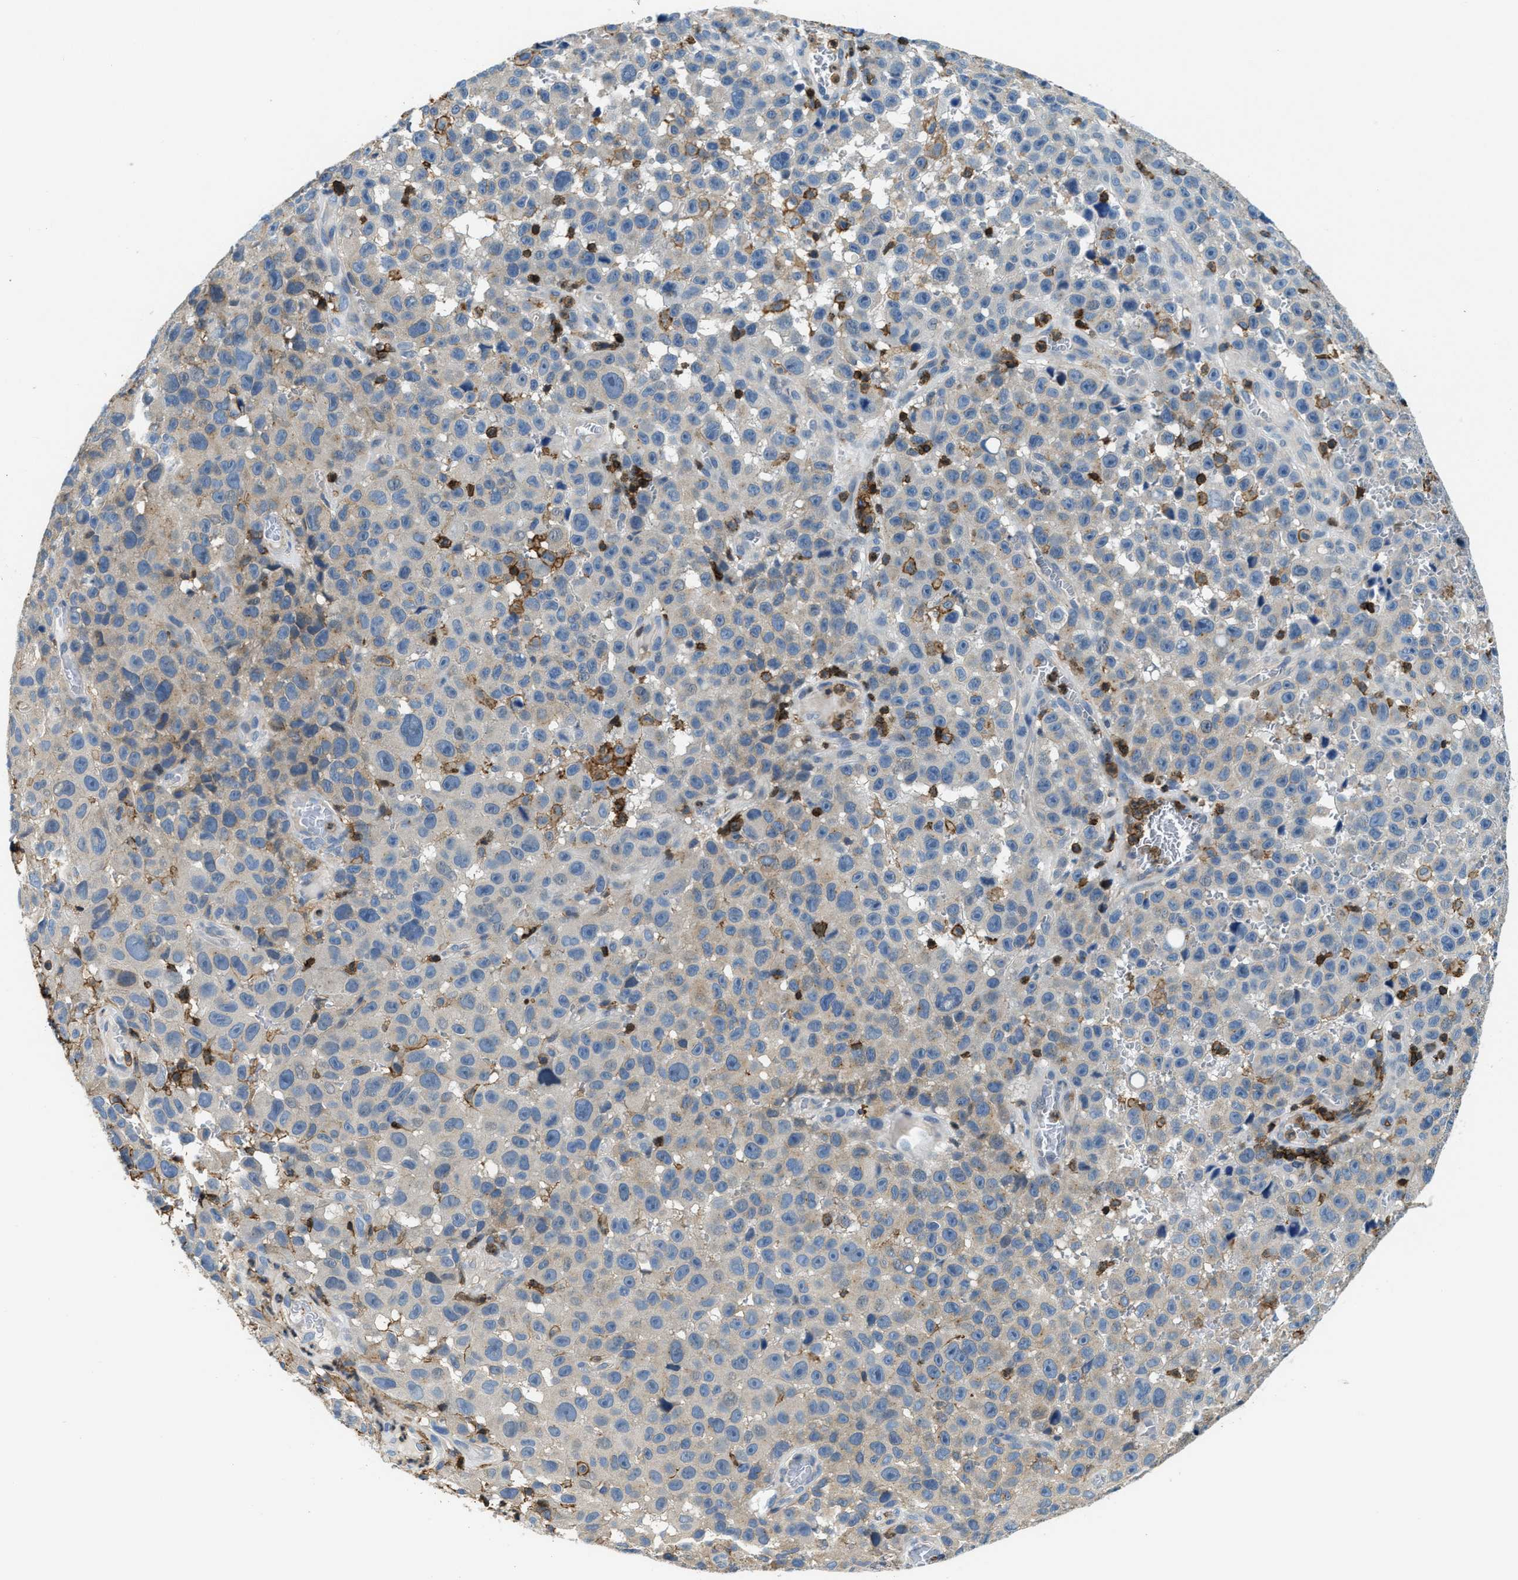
{"staining": {"intensity": "negative", "quantity": "none", "location": "none"}, "tissue": "melanoma", "cell_type": "Tumor cells", "image_type": "cancer", "snomed": [{"axis": "morphology", "description": "Malignant melanoma, NOS"}, {"axis": "topography", "description": "Skin"}], "caption": "This is an IHC histopathology image of human malignant melanoma. There is no positivity in tumor cells.", "gene": "MYO1G", "patient": {"sex": "female", "age": 82}}